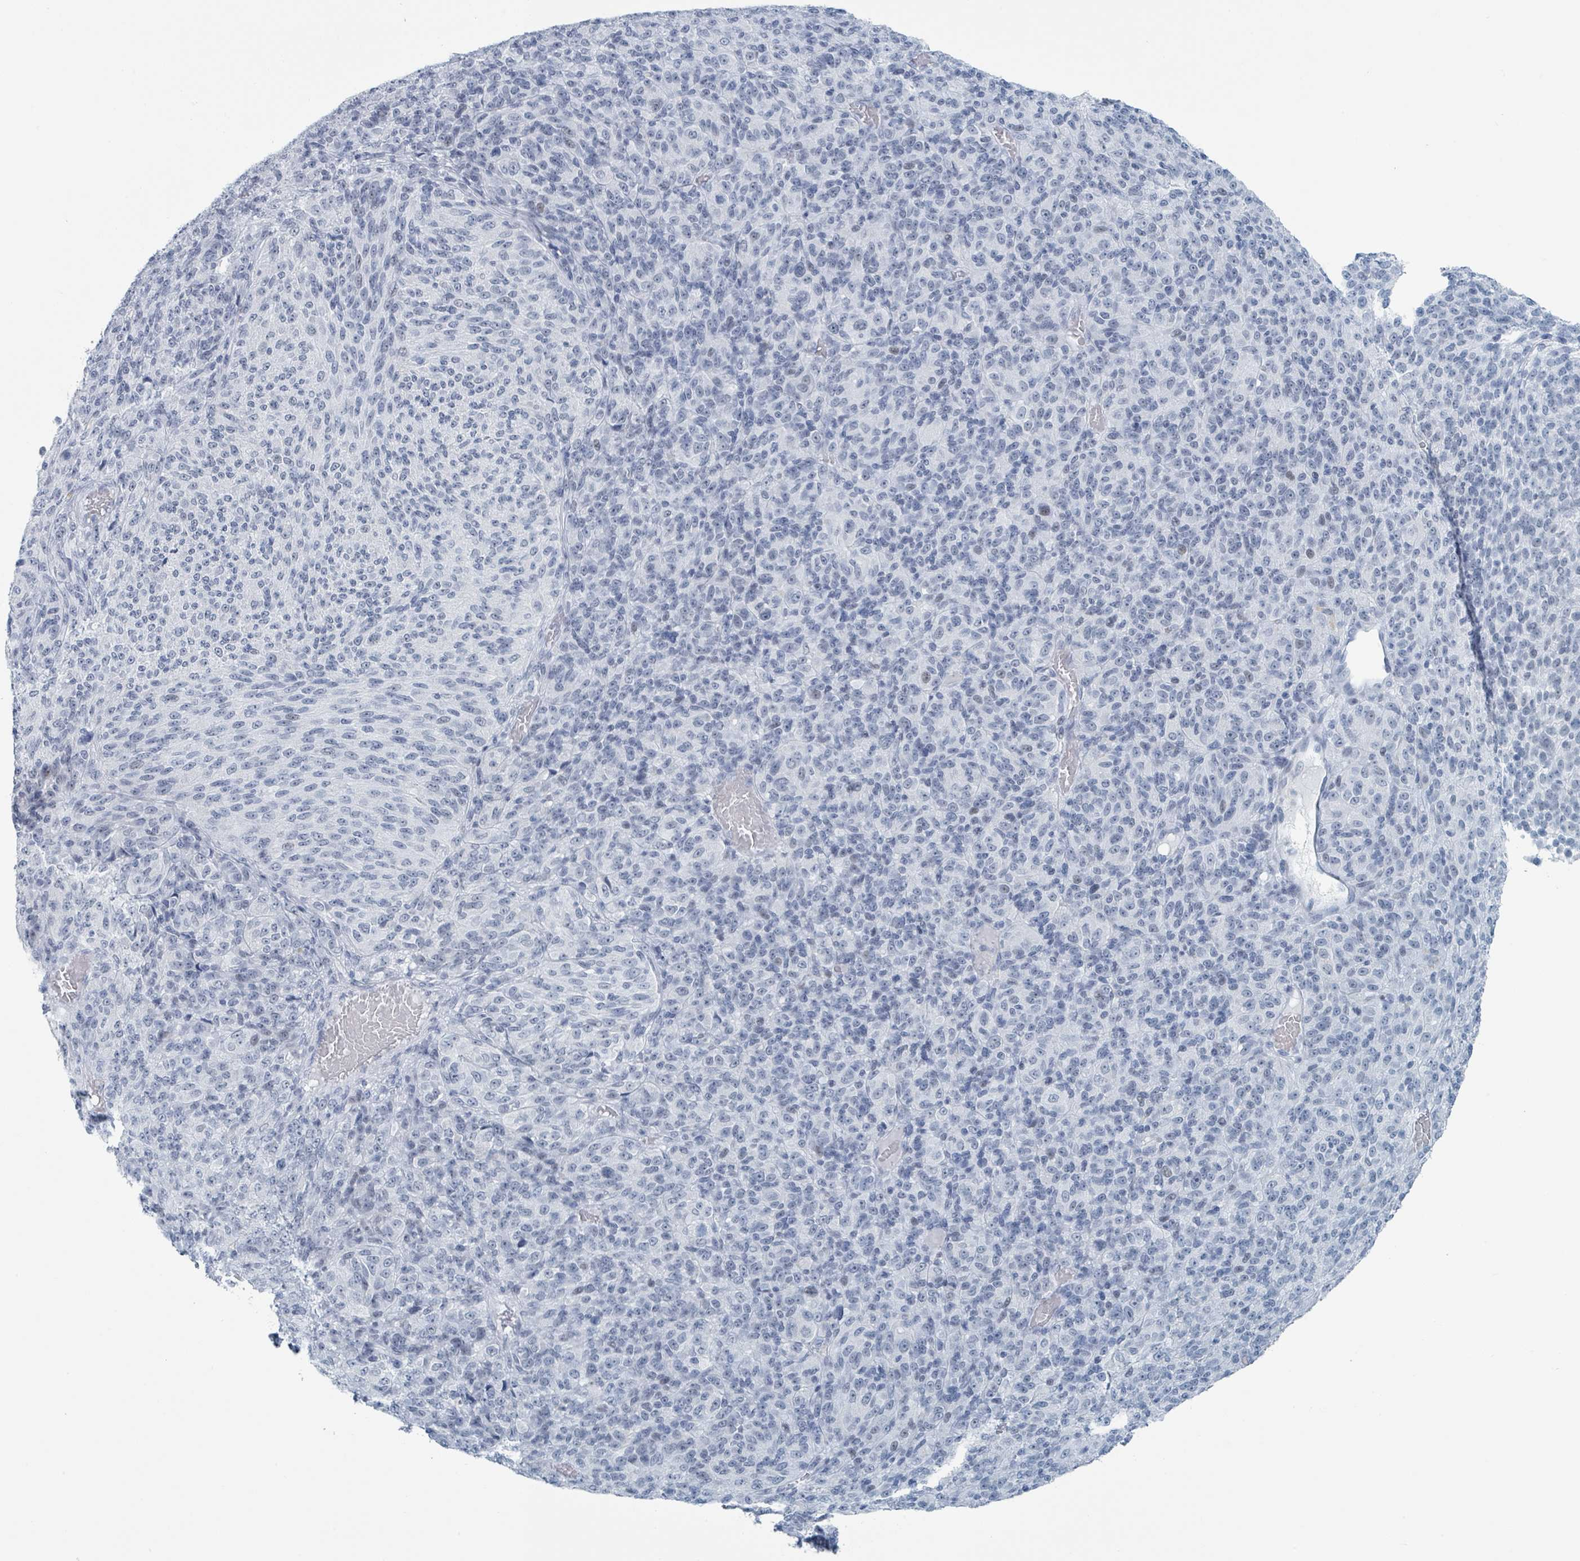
{"staining": {"intensity": "negative", "quantity": "none", "location": "none"}, "tissue": "melanoma", "cell_type": "Tumor cells", "image_type": "cancer", "snomed": [{"axis": "morphology", "description": "Malignant melanoma, Metastatic site"}, {"axis": "topography", "description": "Brain"}], "caption": "DAB immunohistochemical staining of human melanoma displays no significant positivity in tumor cells. (Brightfield microscopy of DAB immunohistochemistry (IHC) at high magnification).", "gene": "GPR15LG", "patient": {"sex": "female", "age": 56}}